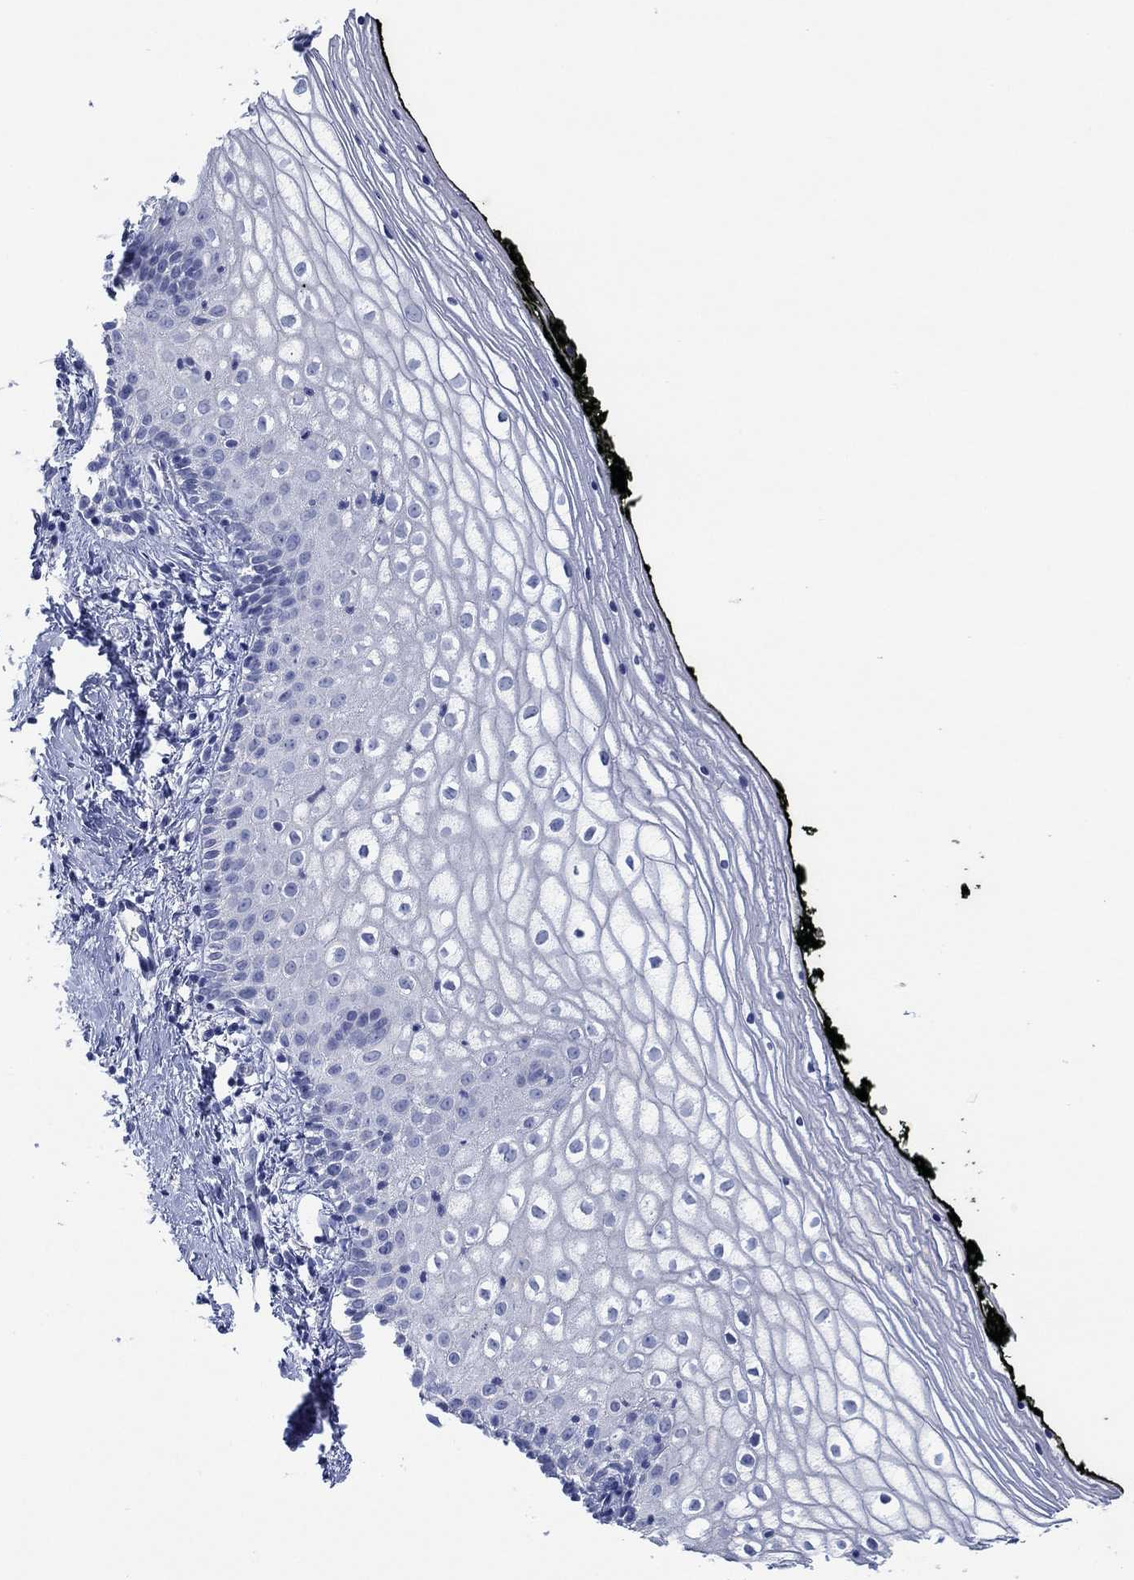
{"staining": {"intensity": "negative", "quantity": "none", "location": "none"}, "tissue": "vagina", "cell_type": "Squamous epithelial cells", "image_type": "normal", "snomed": [{"axis": "morphology", "description": "Normal tissue, NOS"}, {"axis": "topography", "description": "Vagina"}], "caption": "The photomicrograph reveals no significant expression in squamous epithelial cells of vagina. (Stains: DAB immunohistochemistry (IHC) with hematoxylin counter stain, Microscopy: brightfield microscopy at high magnification).", "gene": "TOMM20L", "patient": {"sex": "female", "age": 47}}